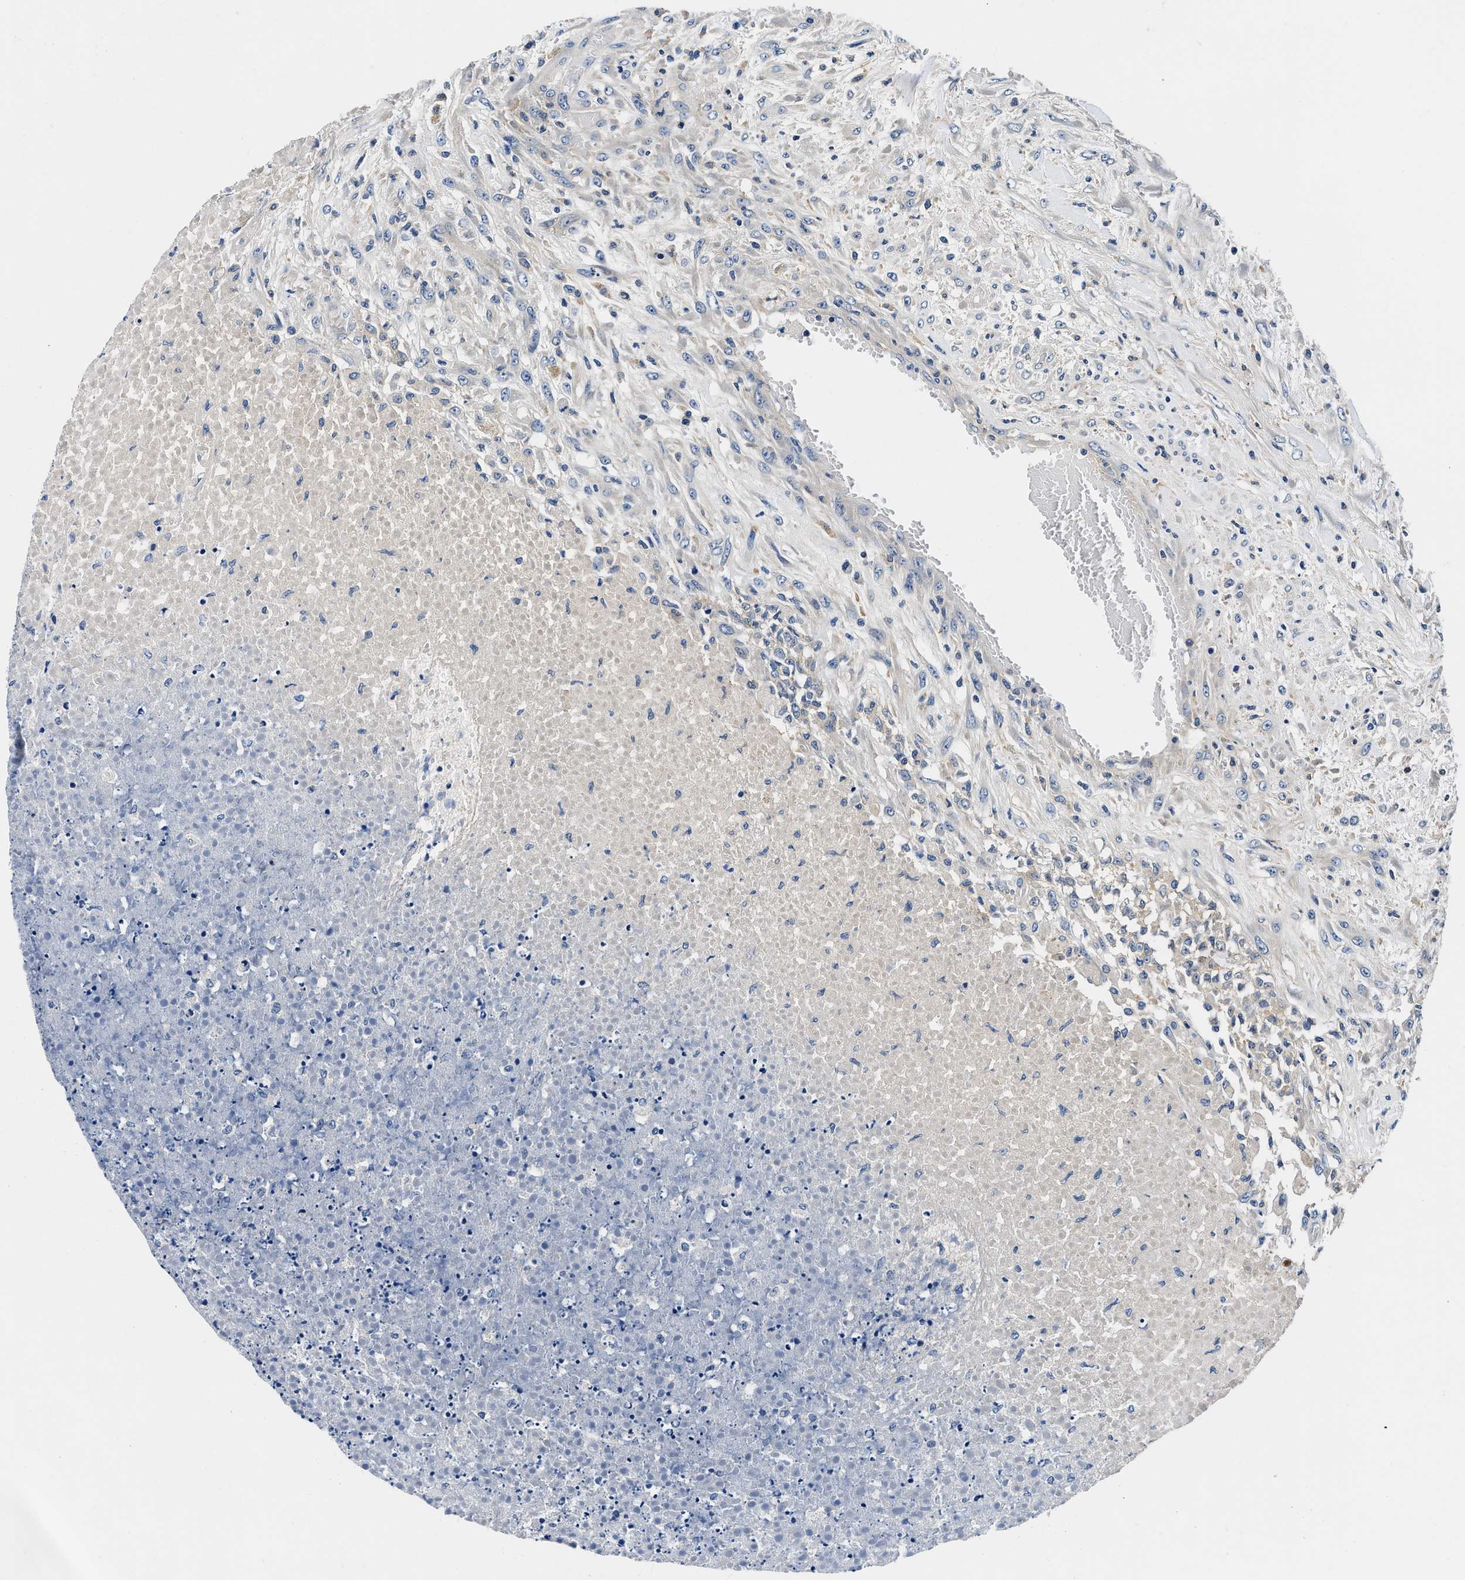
{"staining": {"intensity": "negative", "quantity": "none", "location": "none"}, "tissue": "testis cancer", "cell_type": "Tumor cells", "image_type": "cancer", "snomed": [{"axis": "morphology", "description": "Seminoma, NOS"}, {"axis": "topography", "description": "Testis"}], "caption": "This is a histopathology image of IHC staining of testis seminoma, which shows no positivity in tumor cells.", "gene": "ZFAND3", "patient": {"sex": "male", "age": 59}}